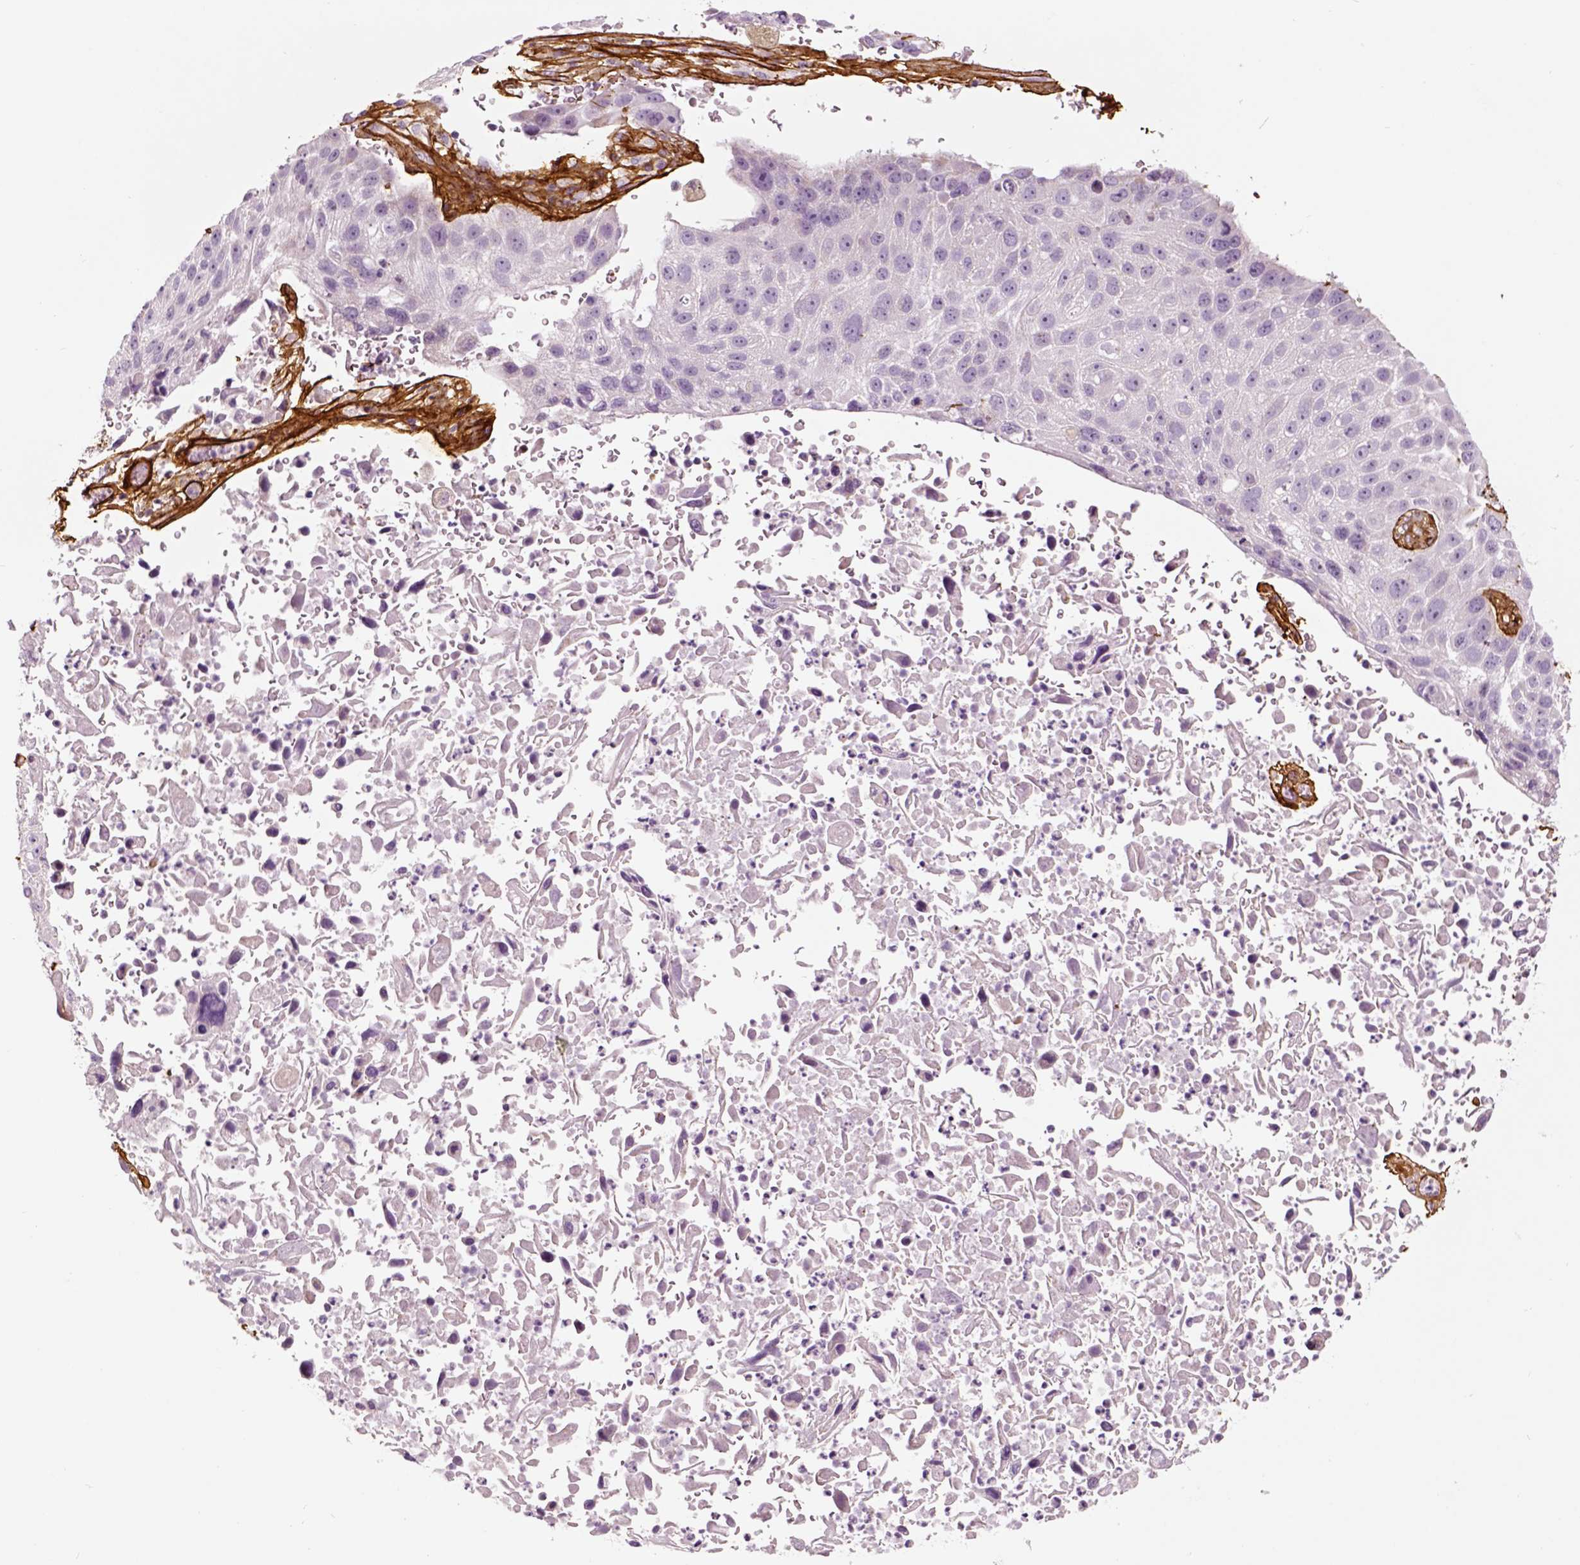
{"staining": {"intensity": "negative", "quantity": "none", "location": "none"}, "tissue": "lung cancer", "cell_type": "Tumor cells", "image_type": "cancer", "snomed": [{"axis": "morphology", "description": "Normal morphology"}, {"axis": "morphology", "description": "Squamous cell carcinoma, NOS"}, {"axis": "topography", "description": "Lymph node"}, {"axis": "topography", "description": "Lung"}], "caption": "The immunohistochemistry photomicrograph has no significant expression in tumor cells of squamous cell carcinoma (lung) tissue.", "gene": "COL6A2", "patient": {"sex": "male", "age": 67}}